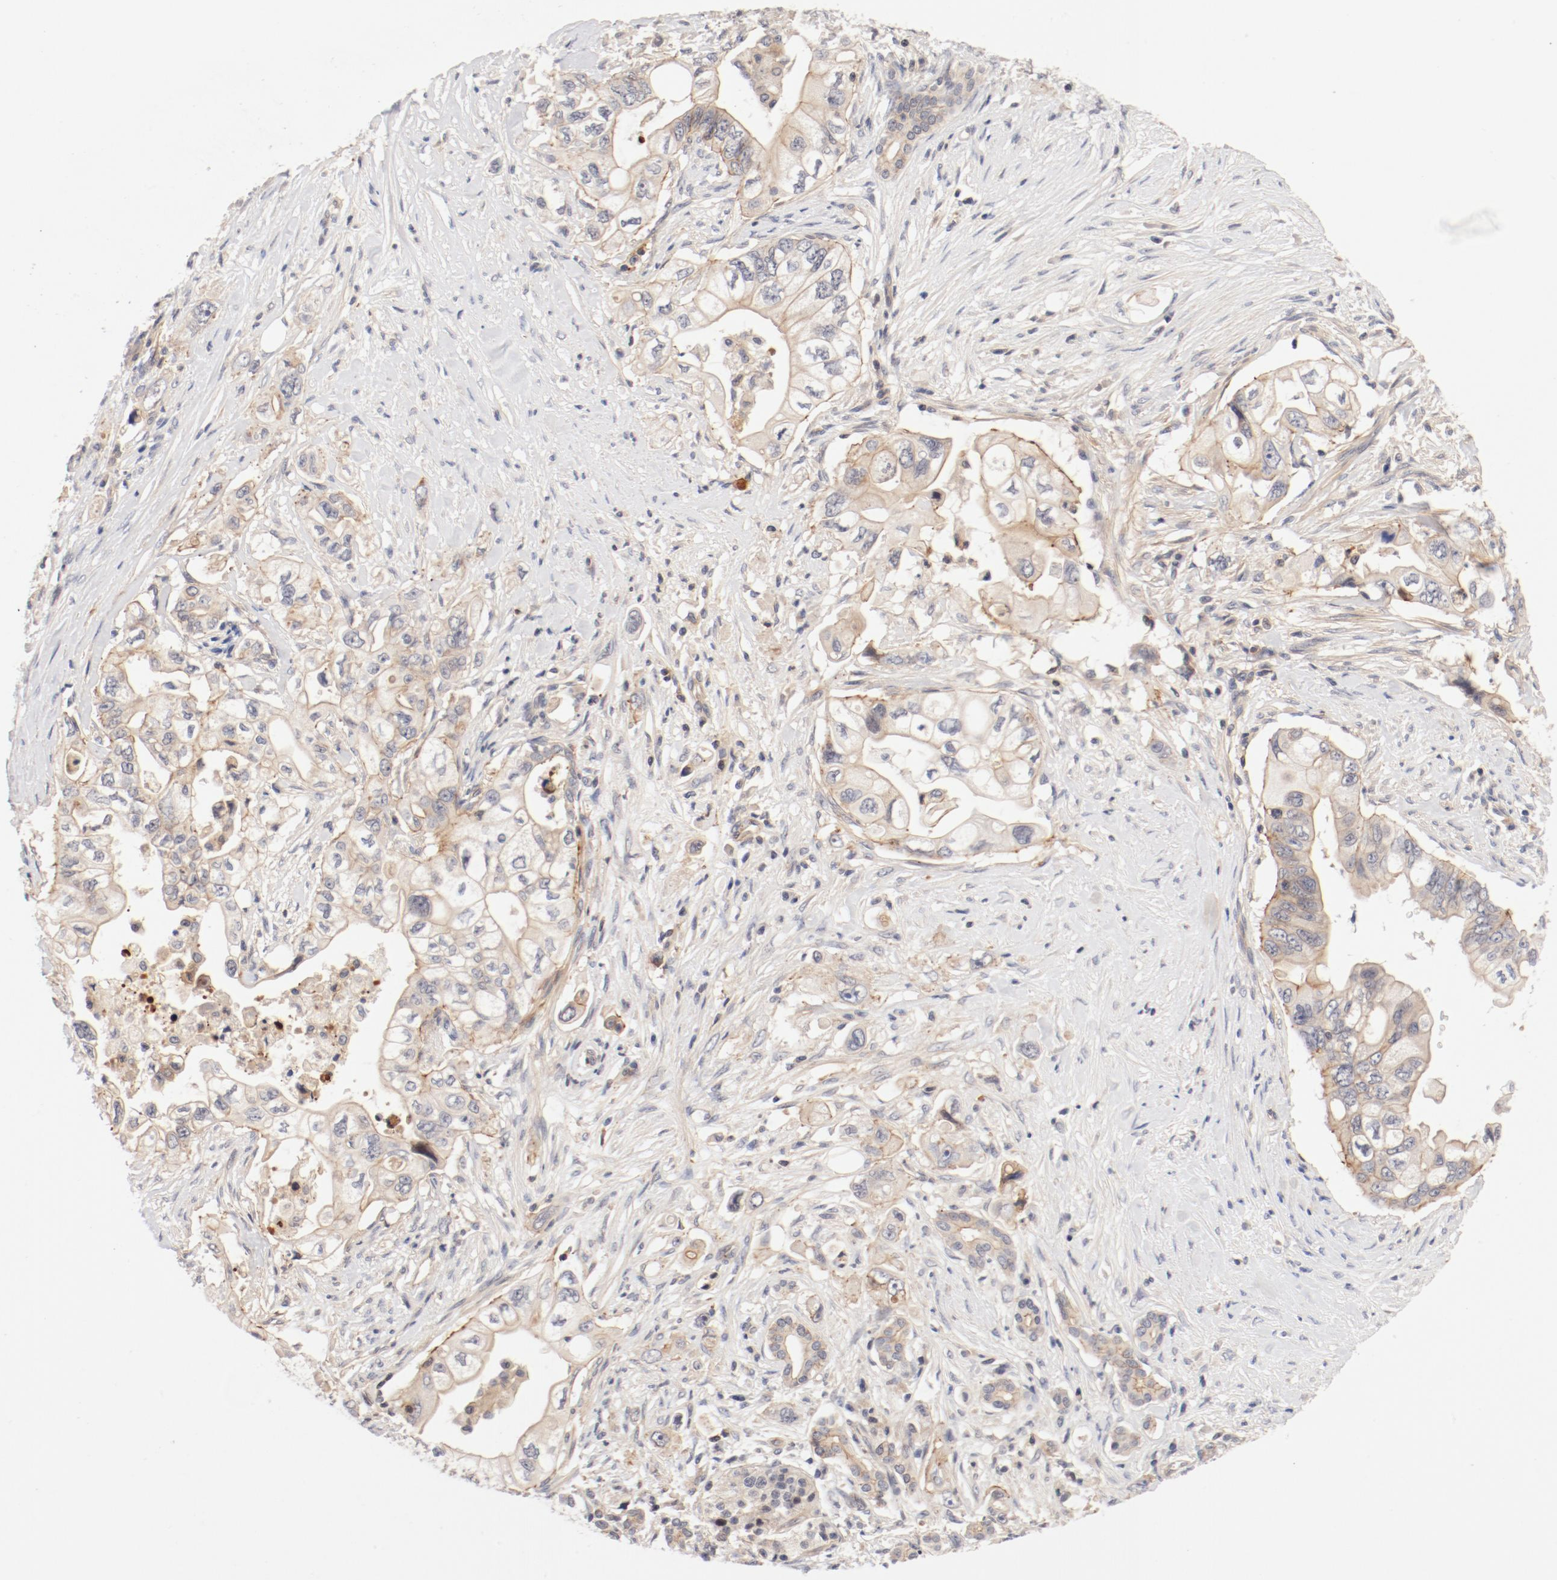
{"staining": {"intensity": "weak", "quantity": "25%-75%", "location": "cytoplasmic/membranous"}, "tissue": "pancreatic cancer", "cell_type": "Tumor cells", "image_type": "cancer", "snomed": [{"axis": "morphology", "description": "Normal tissue, NOS"}, {"axis": "topography", "description": "Pancreas"}], "caption": "Human pancreatic cancer stained with a brown dye reveals weak cytoplasmic/membranous positive expression in approximately 25%-75% of tumor cells.", "gene": "ZNF267", "patient": {"sex": "male", "age": 42}}